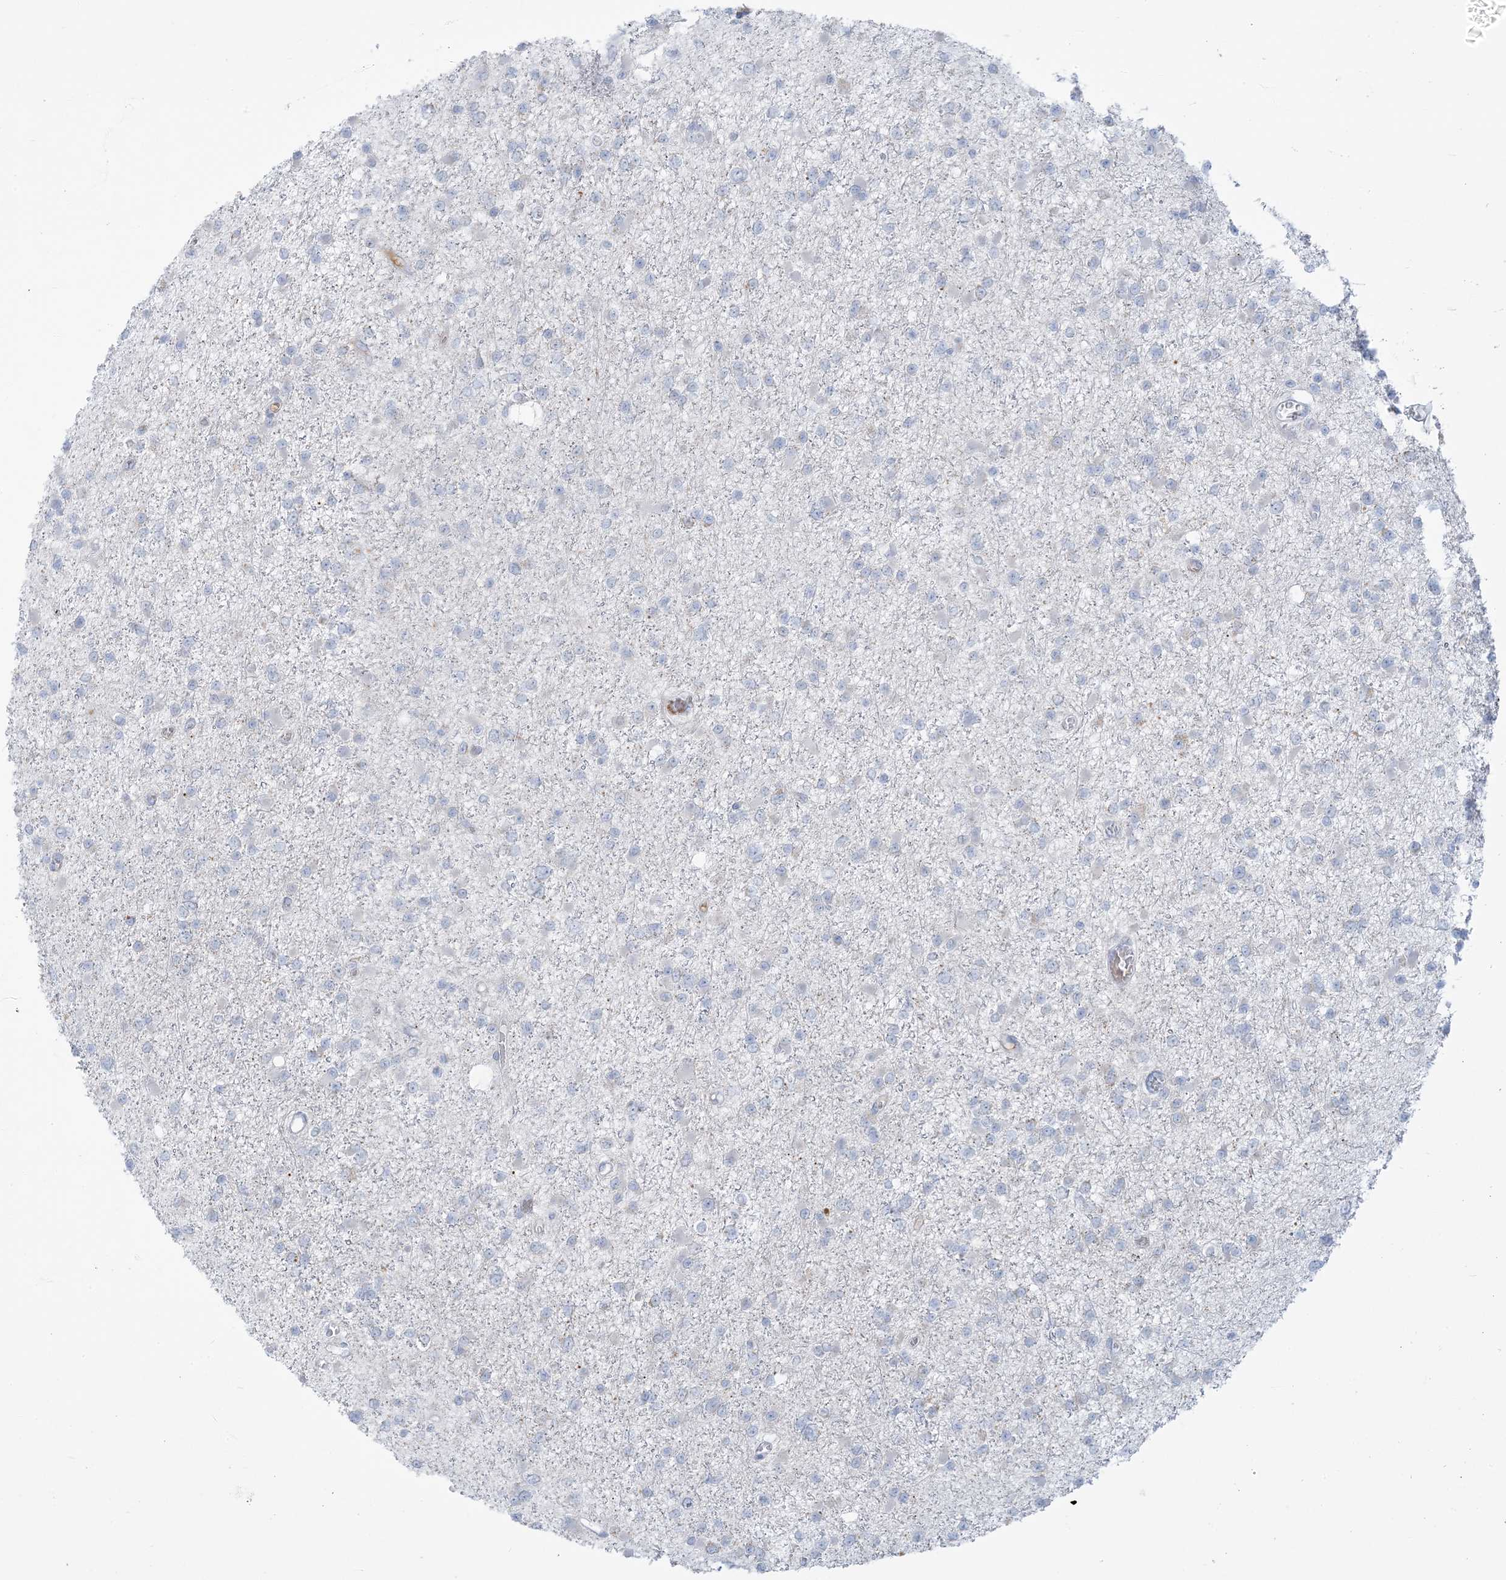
{"staining": {"intensity": "negative", "quantity": "none", "location": "none"}, "tissue": "glioma", "cell_type": "Tumor cells", "image_type": "cancer", "snomed": [{"axis": "morphology", "description": "Glioma, malignant, Low grade"}, {"axis": "topography", "description": "Brain"}], "caption": "Immunohistochemical staining of glioma exhibits no significant staining in tumor cells. (DAB IHC visualized using brightfield microscopy, high magnification).", "gene": "SCML1", "patient": {"sex": "female", "age": 22}}